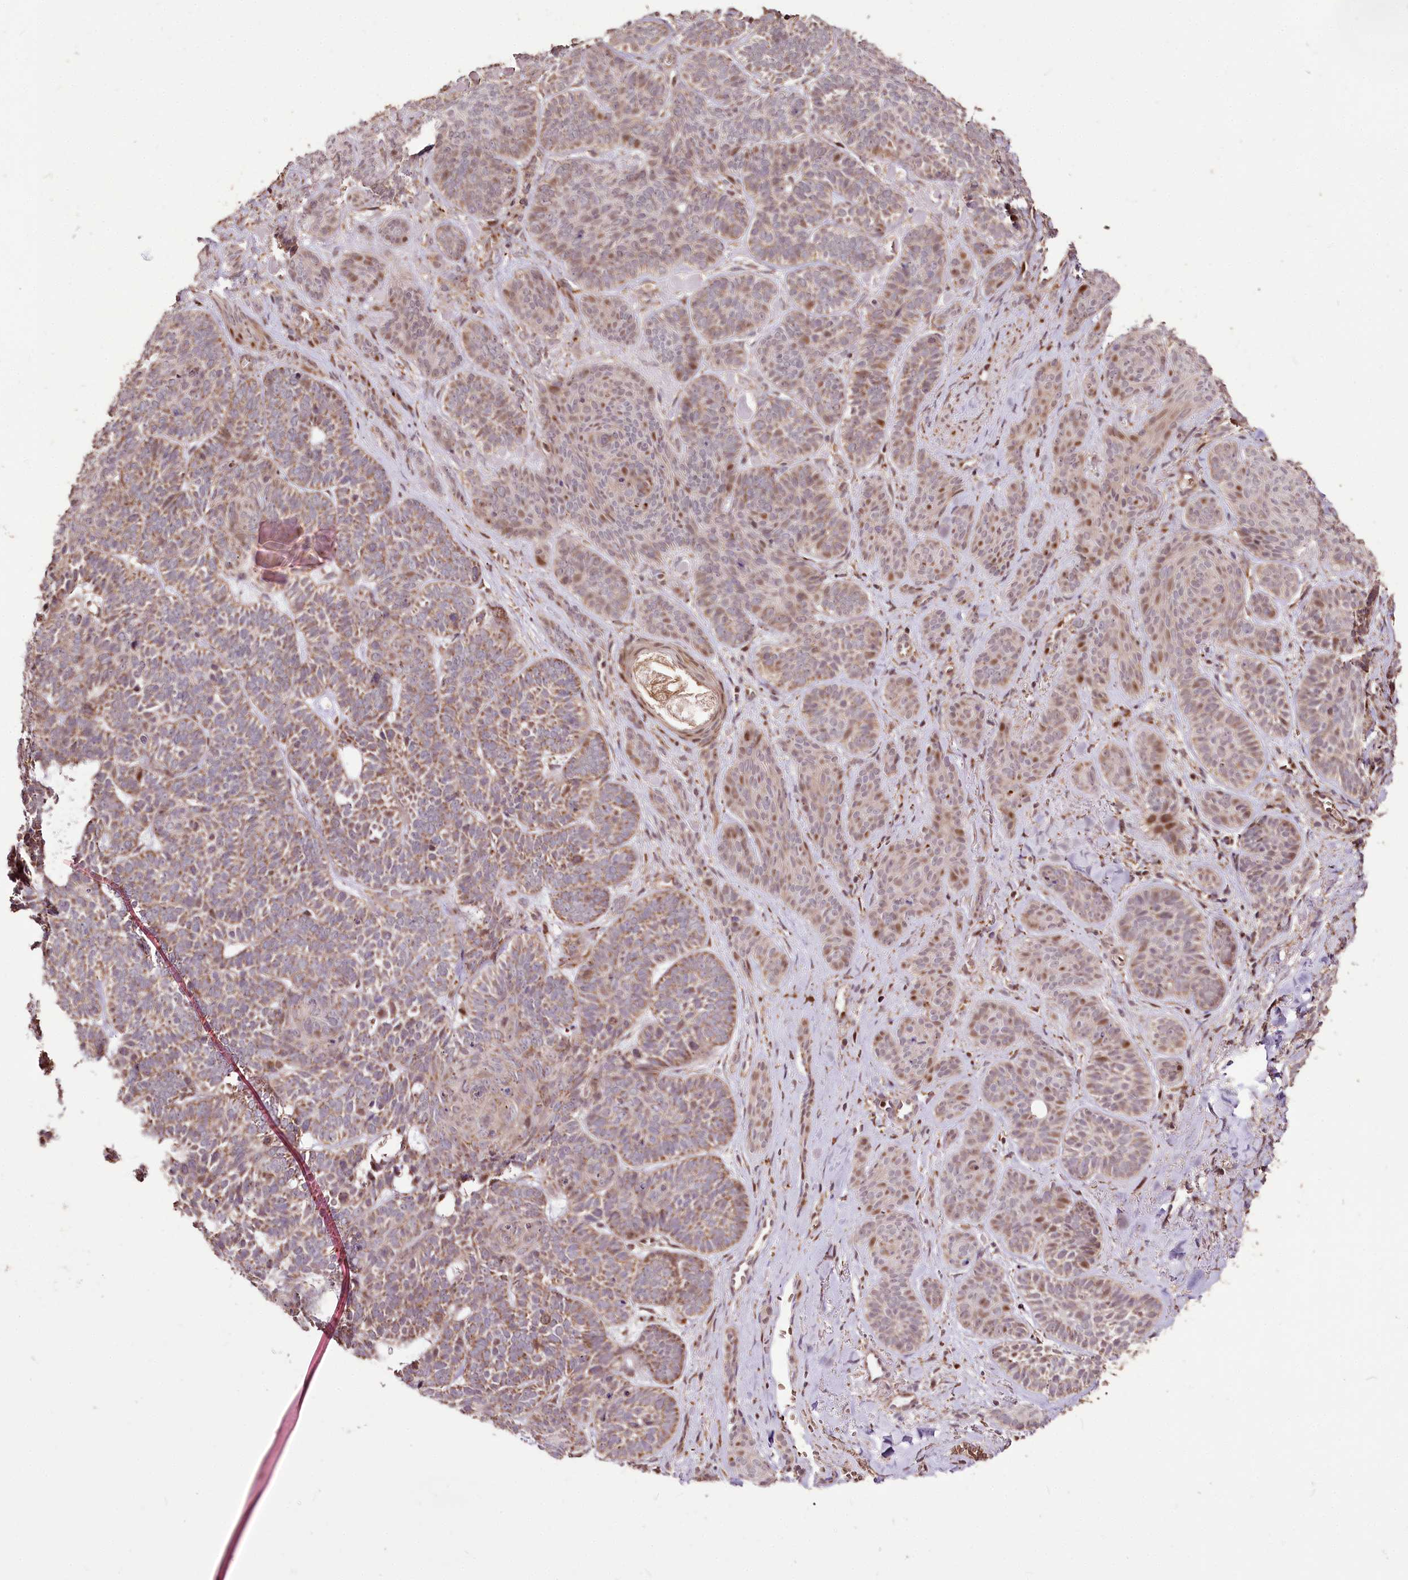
{"staining": {"intensity": "moderate", "quantity": "25%-75%", "location": "cytoplasmic/membranous"}, "tissue": "skin cancer", "cell_type": "Tumor cells", "image_type": "cancer", "snomed": [{"axis": "morphology", "description": "Basal cell carcinoma"}, {"axis": "topography", "description": "Skin"}], "caption": "Protein staining exhibits moderate cytoplasmic/membranous positivity in about 25%-75% of tumor cells in basal cell carcinoma (skin).", "gene": "CARD19", "patient": {"sex": "male", "age": 85}}